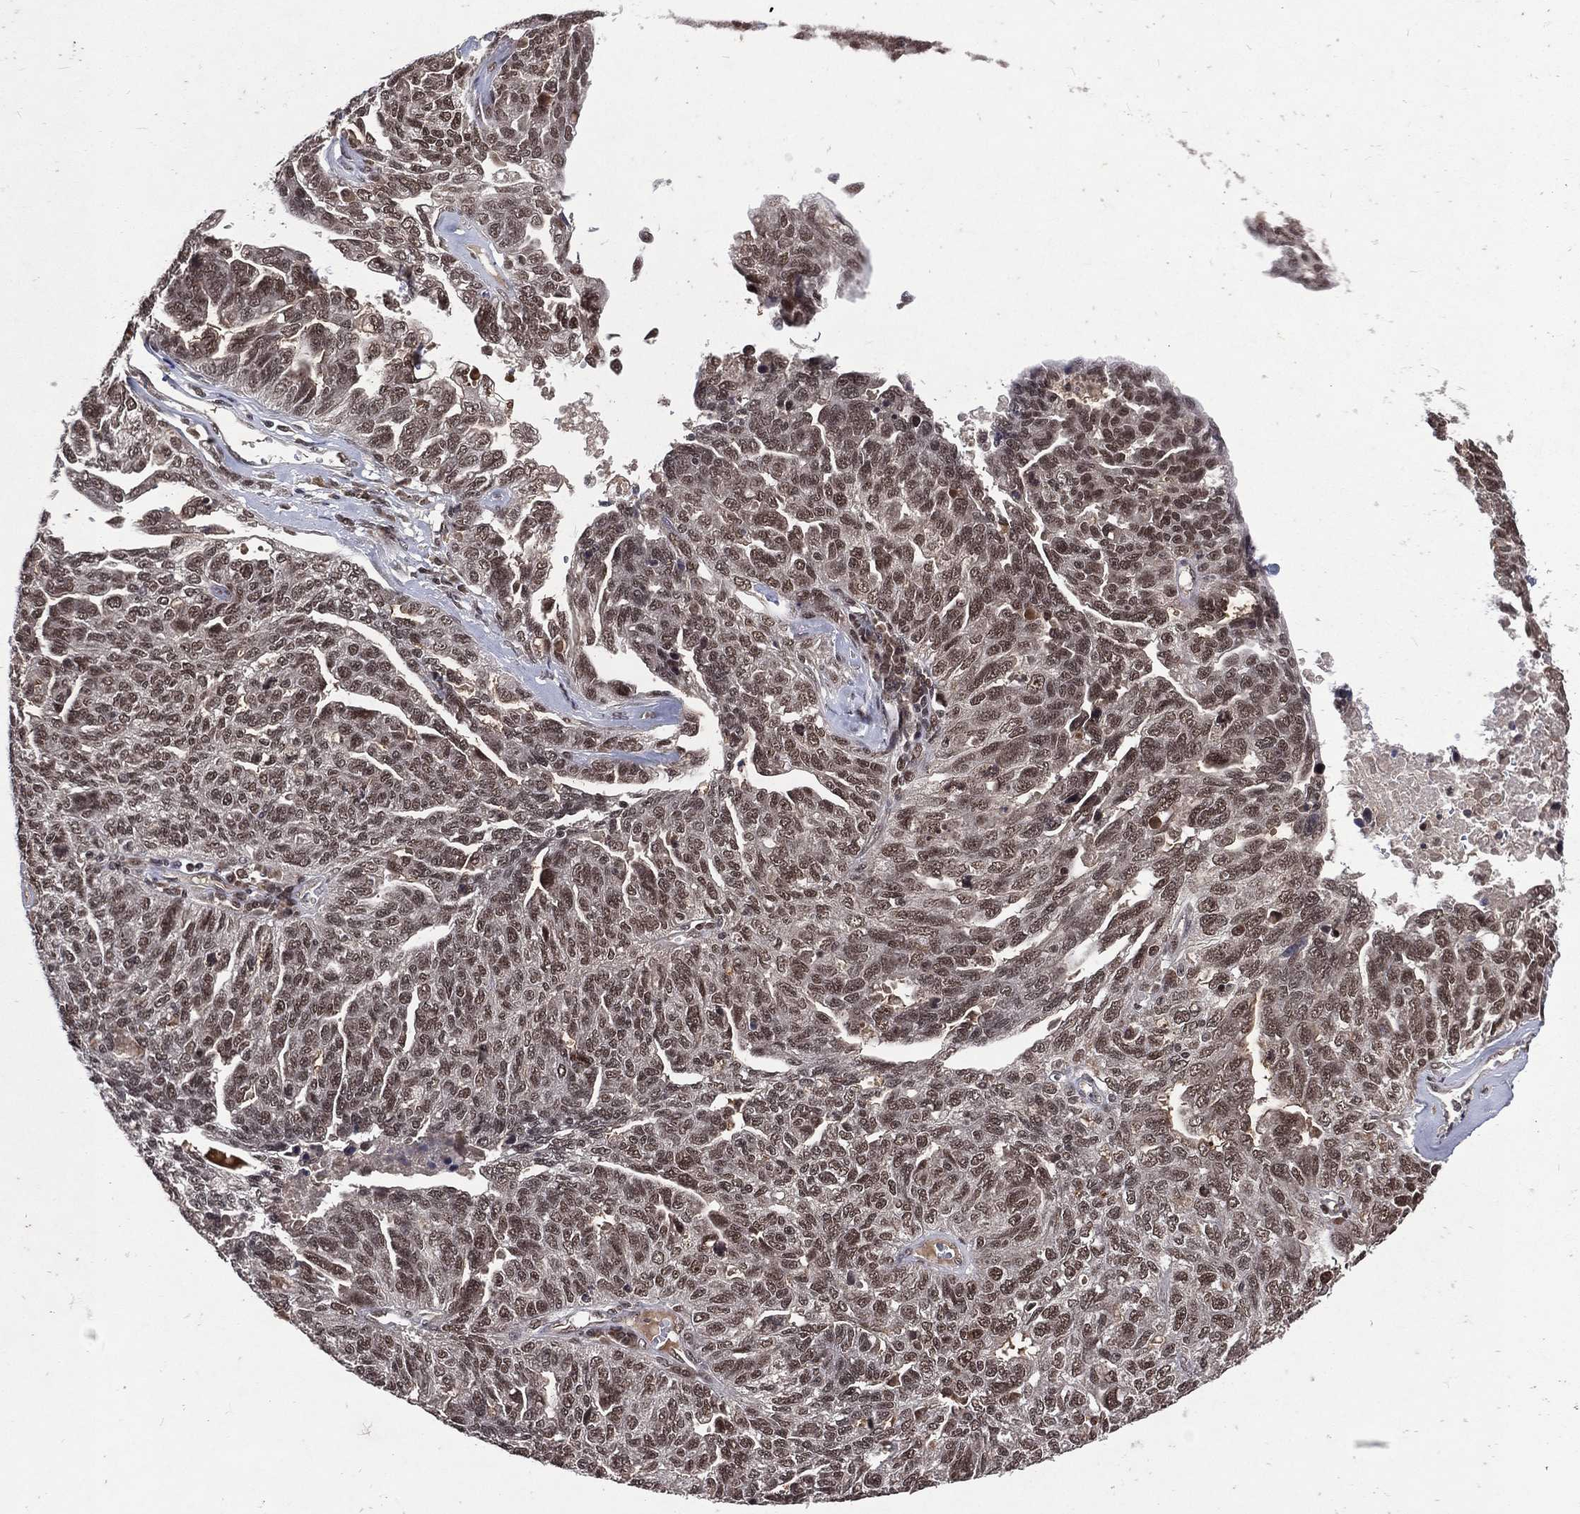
{"staining": {"intensity": "moderate", "quantity": "25%-75%", "location": "nuclear"}, "tissue": "ovarian cancer", "cell_type": "Tumor cells", "image_type": "cancer", "snomed": [{"axis": "morphology", "description": "Cystadenocarcinoma, serous, NOS"}, {"axis": "topography", "description": "Ovary"}], "caption": "IHC of human ovarian cancer displays medium levels of moderate nuclear positivity in approximately 25%-75% of tumor cells. (DAB IHC, brown staining for protein, blue staining for nuclei).", "gene": "DMAP1", "patient": {"sex": "female", "age": 71}}